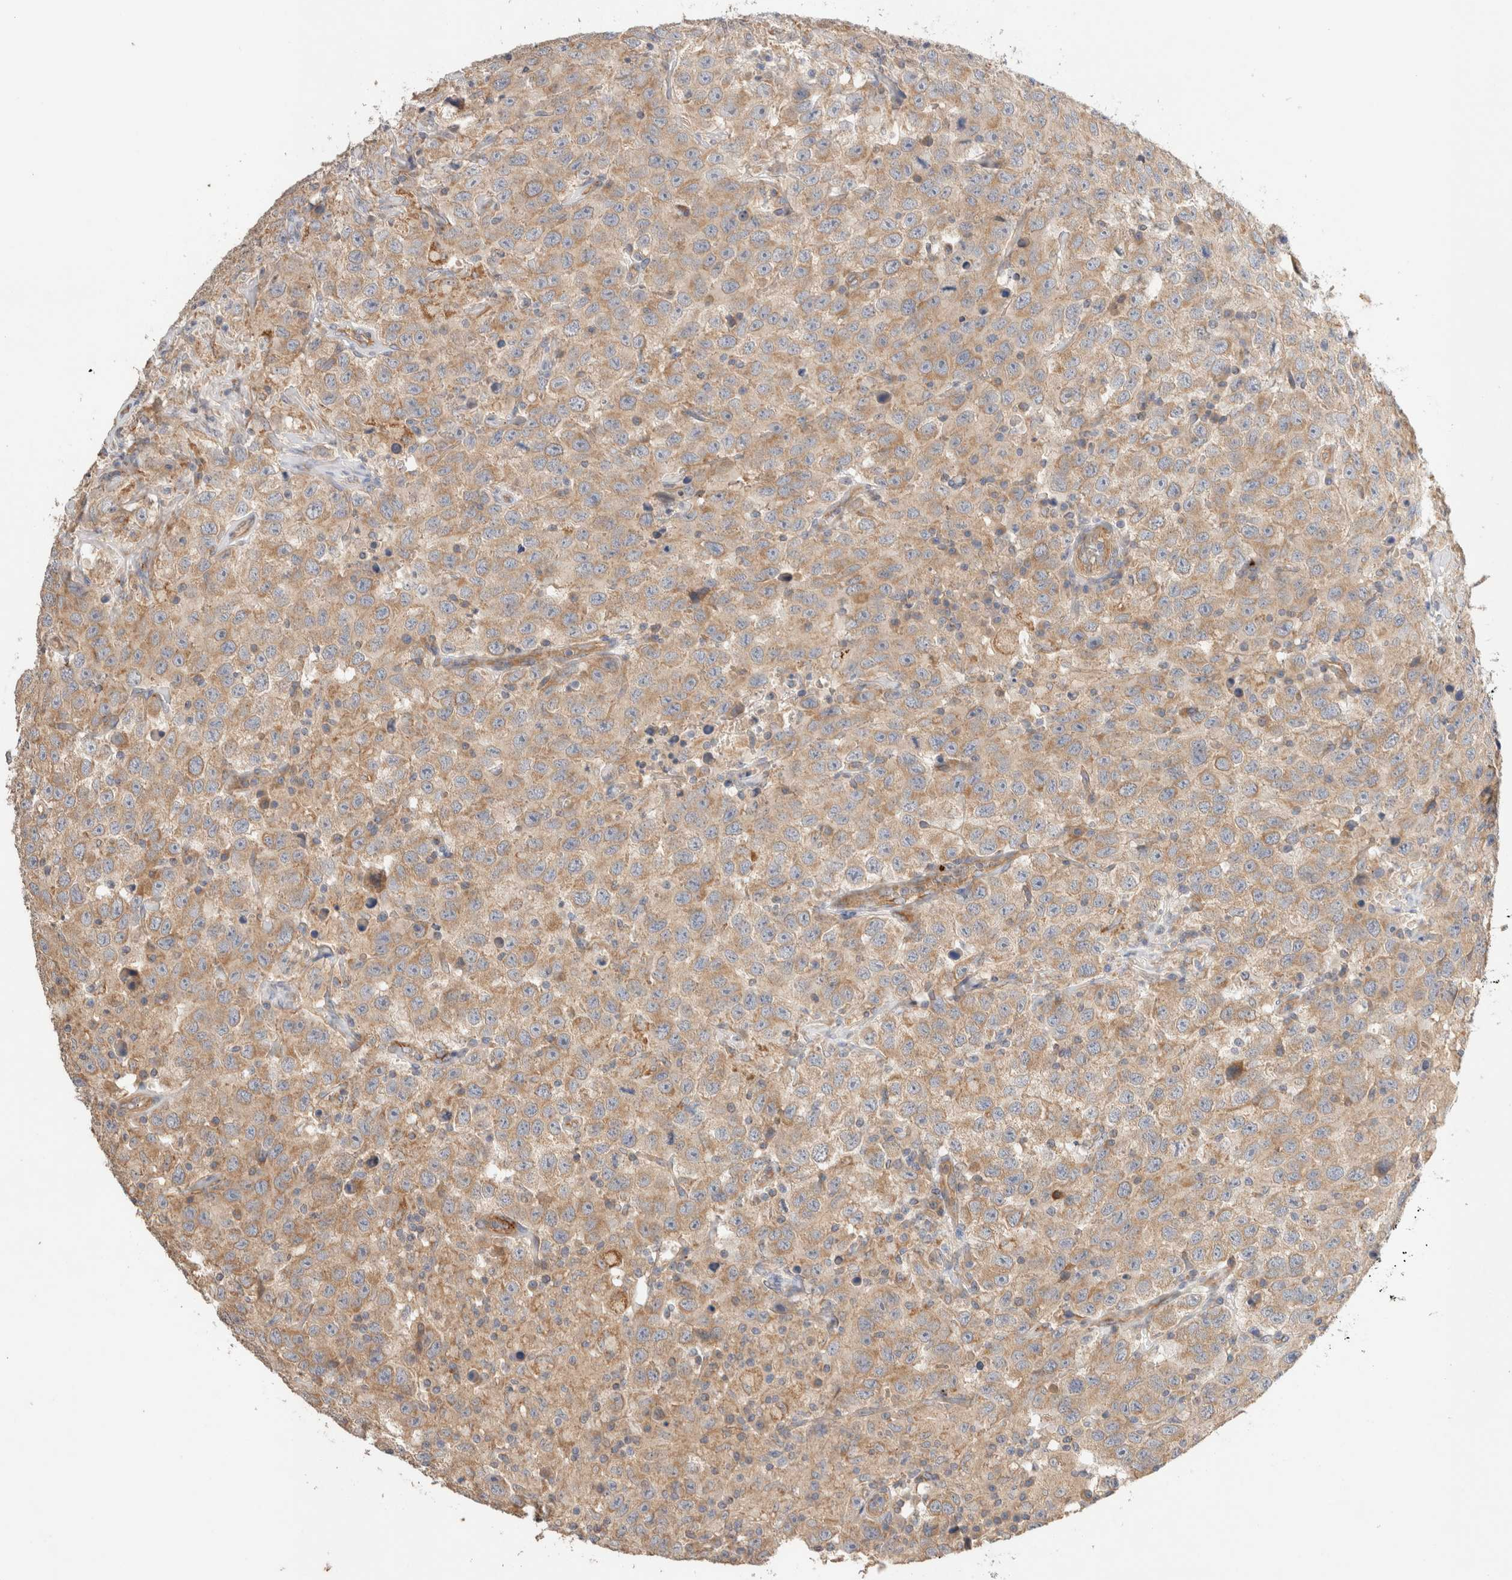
{"staining": {"intensity": "weak", "quantity": ">75%", "location": "cytoplasmic/membranous"}, "tissue": "testis cancer", "cell_type": "Tumor cells", "image_type": "cancer", "snomed": [{"axis": "morphology", "description": "Seminoma, NOS"}, {"axis": "topography", "description": "Testis"}], "caption": "A micrograph showing weak cytoplasmic/membranous positivity in about >75% of tumor cells in testis cancer (seminoma), as visualized by brown immunohistochemical staining.", "gene": "B3GNTL1", "patient": {"sex": "male", "age": 41}}